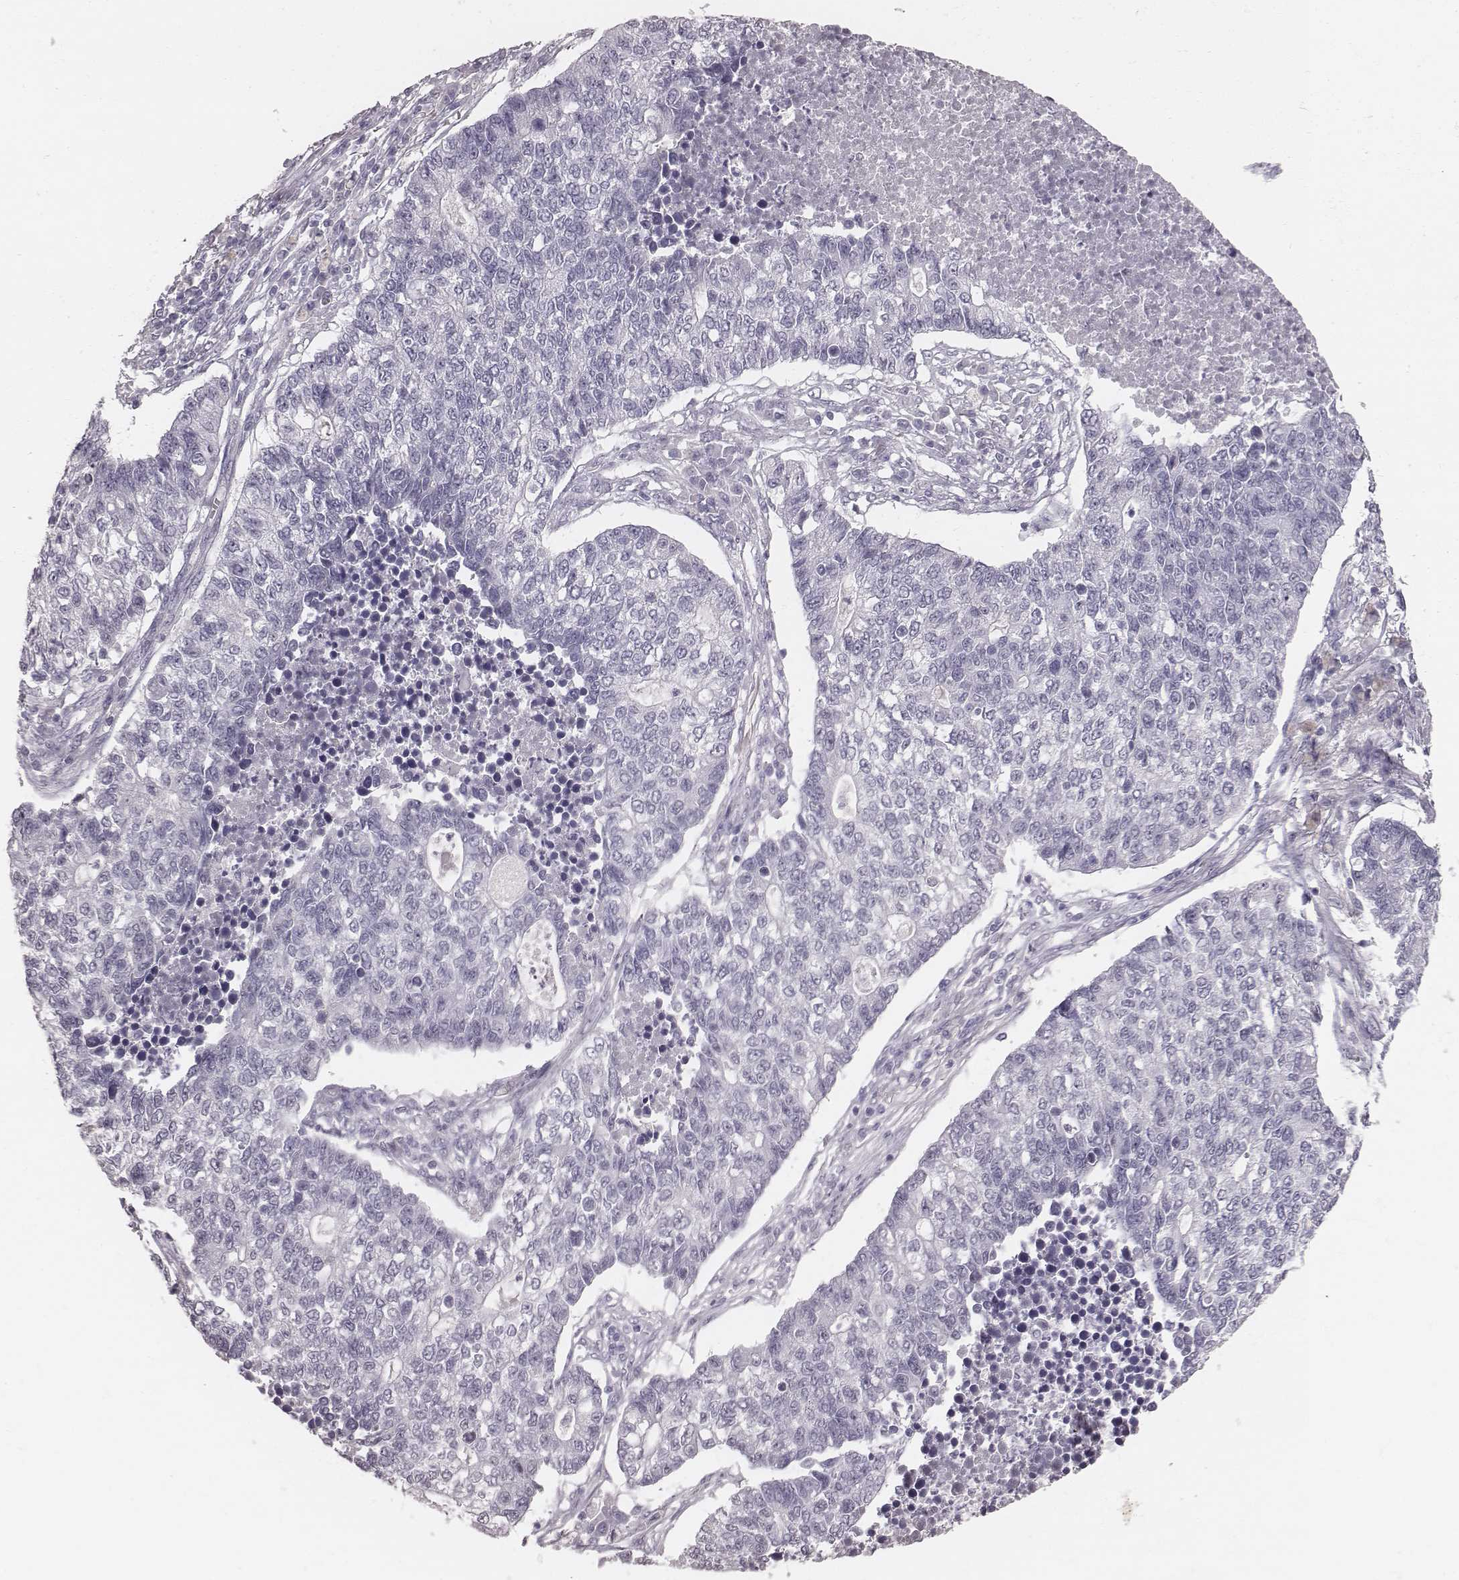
{"staining": {"intensity": "negative", "quantity": "none", "location": "none"}, "tissue": "lung cancer", "cell_type": "Tumor cells", "image_type": "cancer", "snomed": [{"axis": "morphology", "description": "Adenocarcinoma, NOS"}, {"axis": "topography", "description": "Lung"}], "caption": "Human adenocarcinoma (lung) stained for a protein using immunohistochemistry displays no staining in tumor cells.", "gene": "CSHL1", "patient": {"sex": "male", "age": 57}}